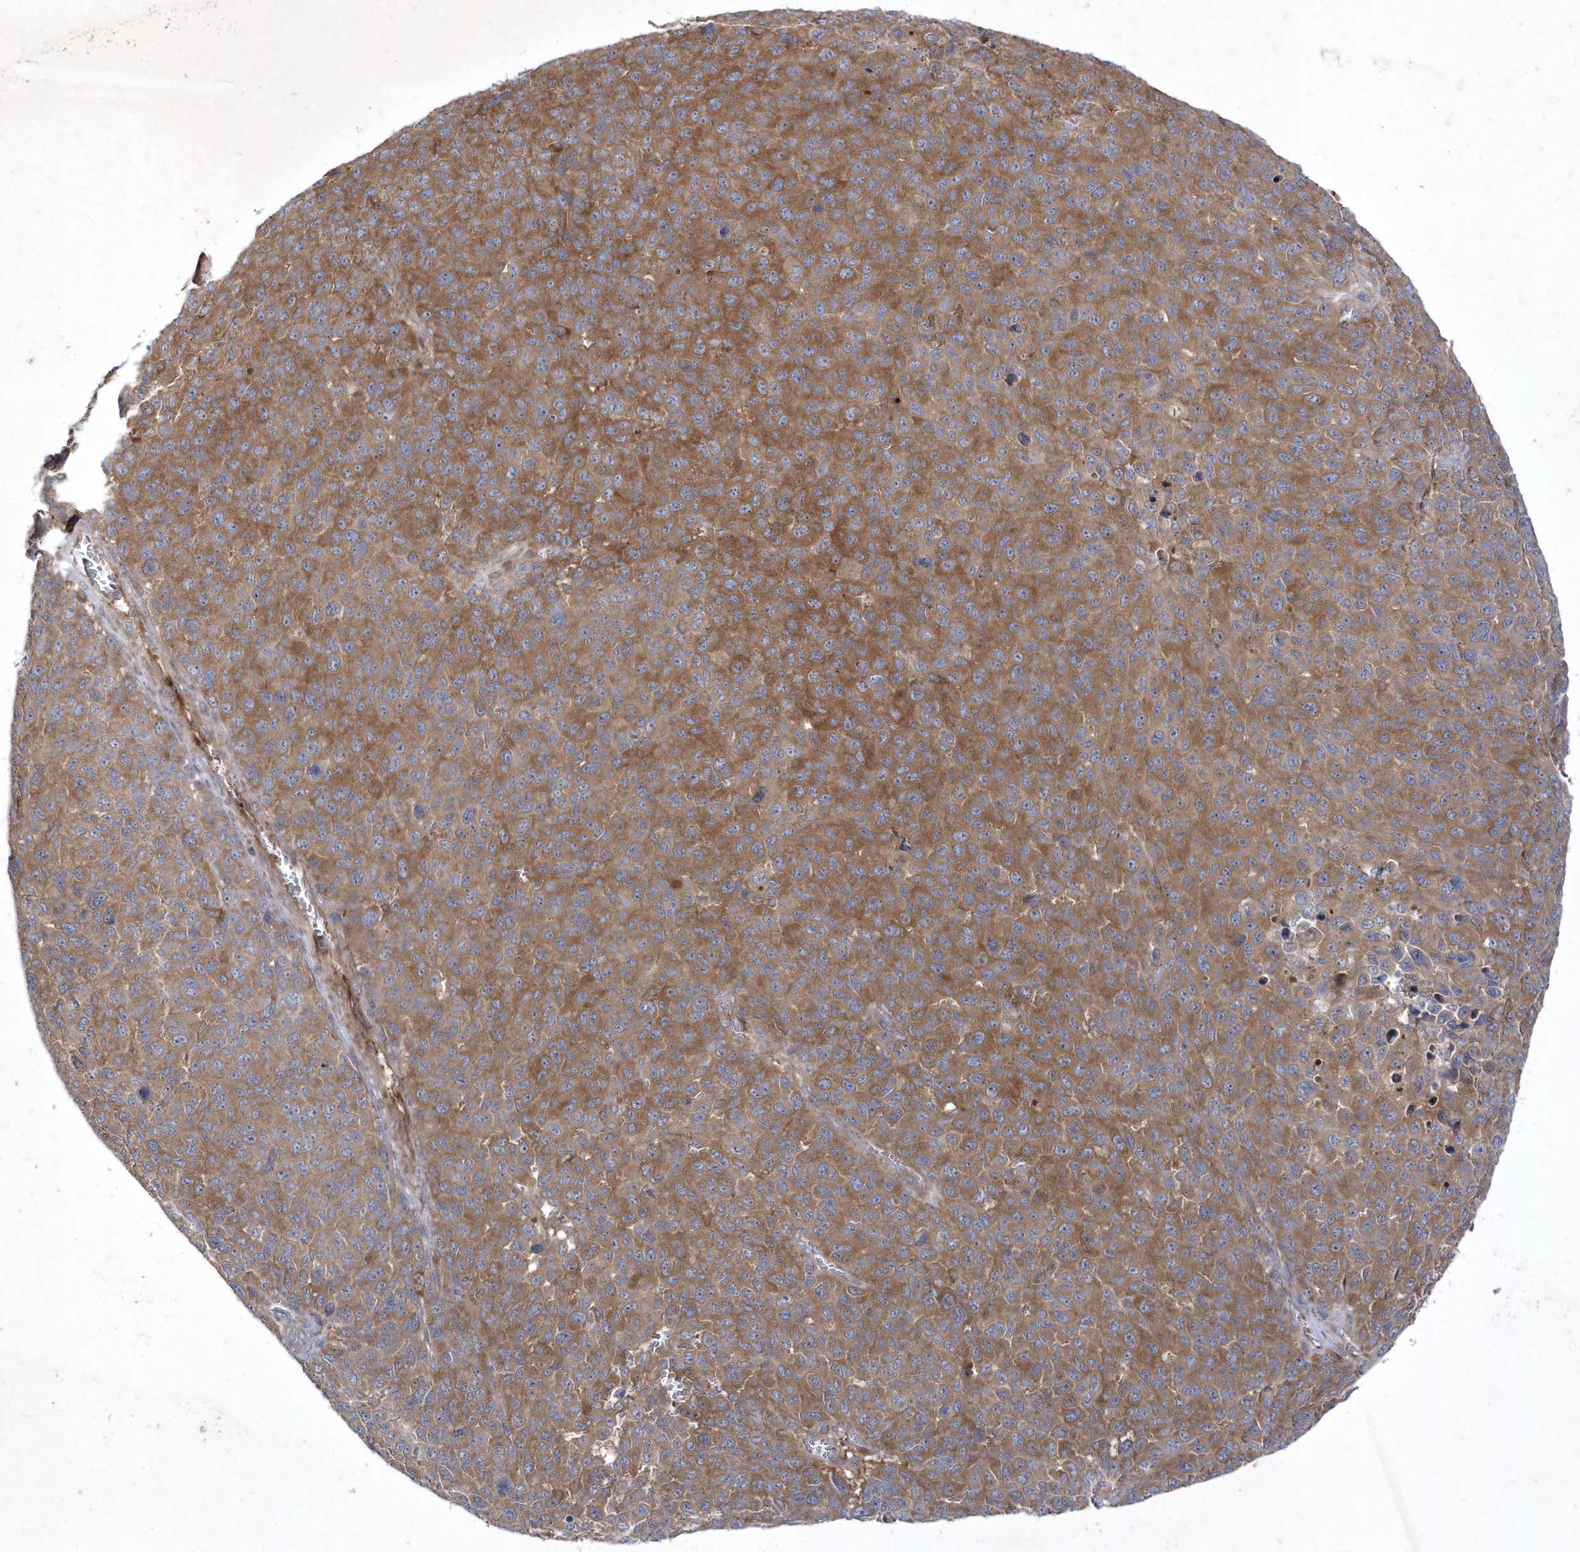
{"staining": {"intensity": "moderate", "quantity": ">75%", "location": "cytoplasmic/membranous"}, "tissue": "melanoma", "cell_type": "Tumor cells", "image_type": "cancer", "snomed": [{"axis": "morphology", "description": "Malignant melanoma, NOS"}, {"axis": "topography", "description": "Skin"}], "caption": "High-magnification brightfield microscopy of malignant melanoma stained with DAB (brown) and counterstained with hematoxylin (blue). tumor cells exhibit moderate cytoplasmic/membranous staining is appreciated in approximately>75% of cells. (DAB IHC with brightfield microscopy, high magnification).", "gene": "DSPP", "patient": {"sex": "male", "age": 49}}